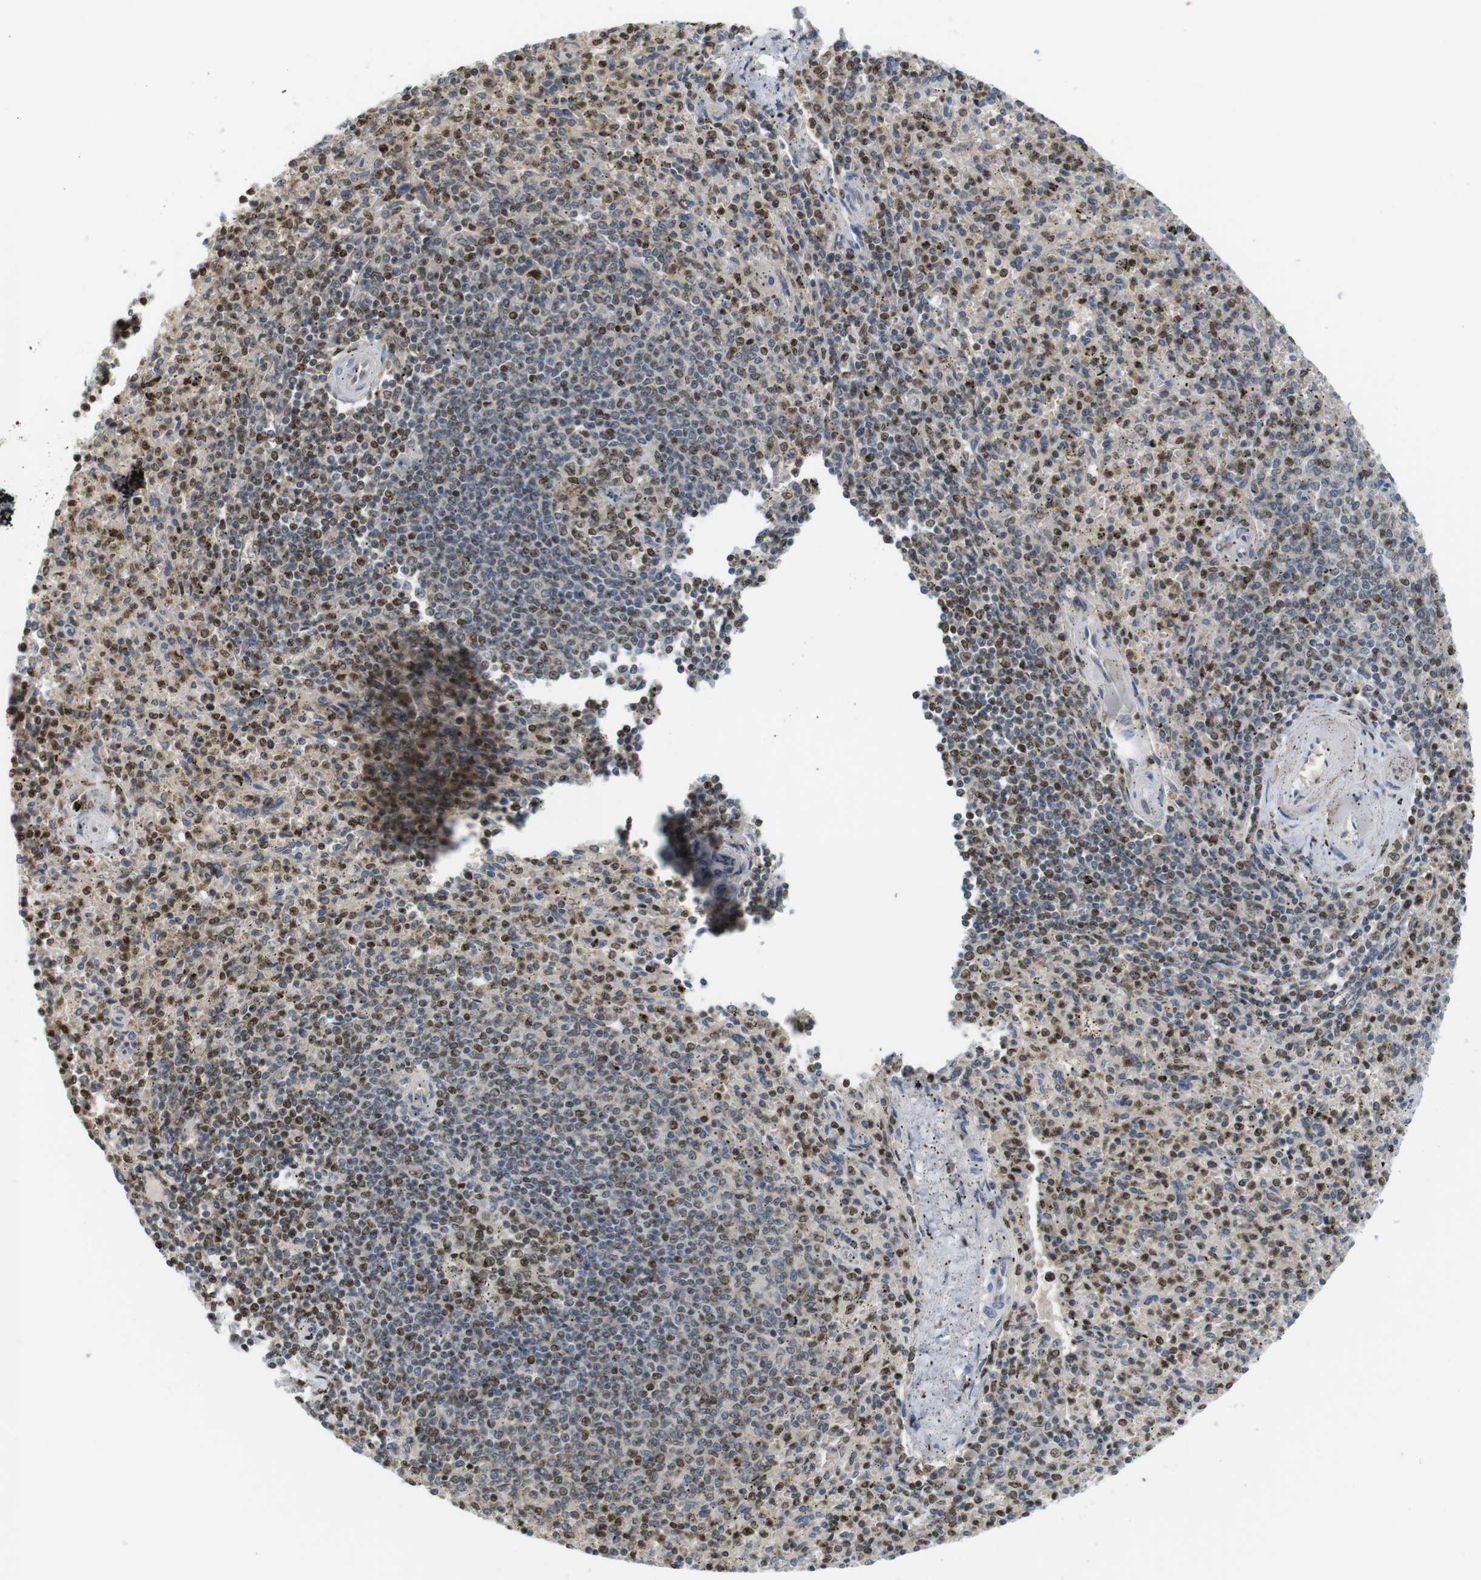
{"staining": {"intensity": "moderate", "quantity": ">75%", "location": "nuclear"}, "tissue": "spleen", "cell_type": "Cells in red pulp", "image_type": "normal", "snomed": [{"axis": "morphology", "description": "Normal tissue, NOS"}, {"axis": "topography", "description": "Spleen"}], "caption": "Protein analysis of unremarkable spleen reveals moderate nuclear staining in approximately >75% of cells in red pulp.", "gene": "MBD1", "patient": {"sex": "male", "age": 72}}